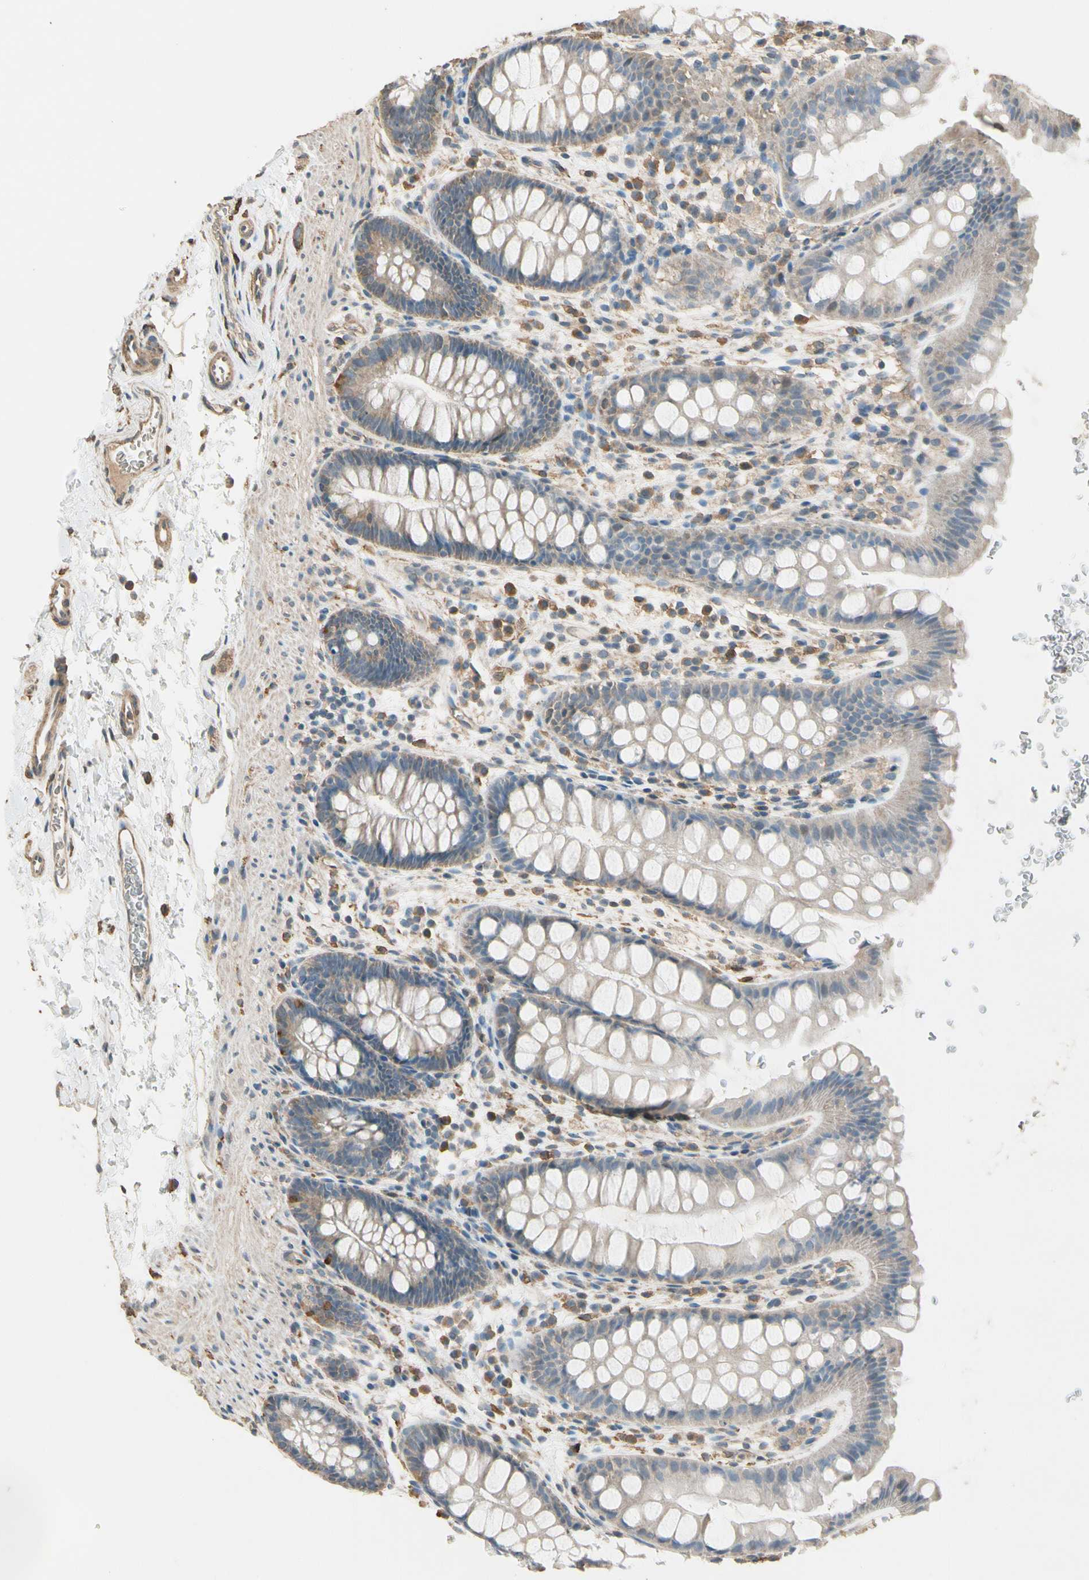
{"staining": {"intensity": "weak", "quantity": ">75%", "location": "cytoplasmic/membranous"}, "tissue": "rectum", "cell_type": "Glandular cells", "image_type": "normal", "snomed": [{"axis": "morphology", "description": "Normal tissue, NOS"}, {"axis": "topography", "description": "Rectum"}], "caption": "This micrograph shows immunohistochemistry (IHC) staining of unremarkable rectum, with low weak cytoplasmic/membranous expression in about >75% of glandular cells.", "gene": "CDH6", "patient": {"sex": "female", "age": 24}}